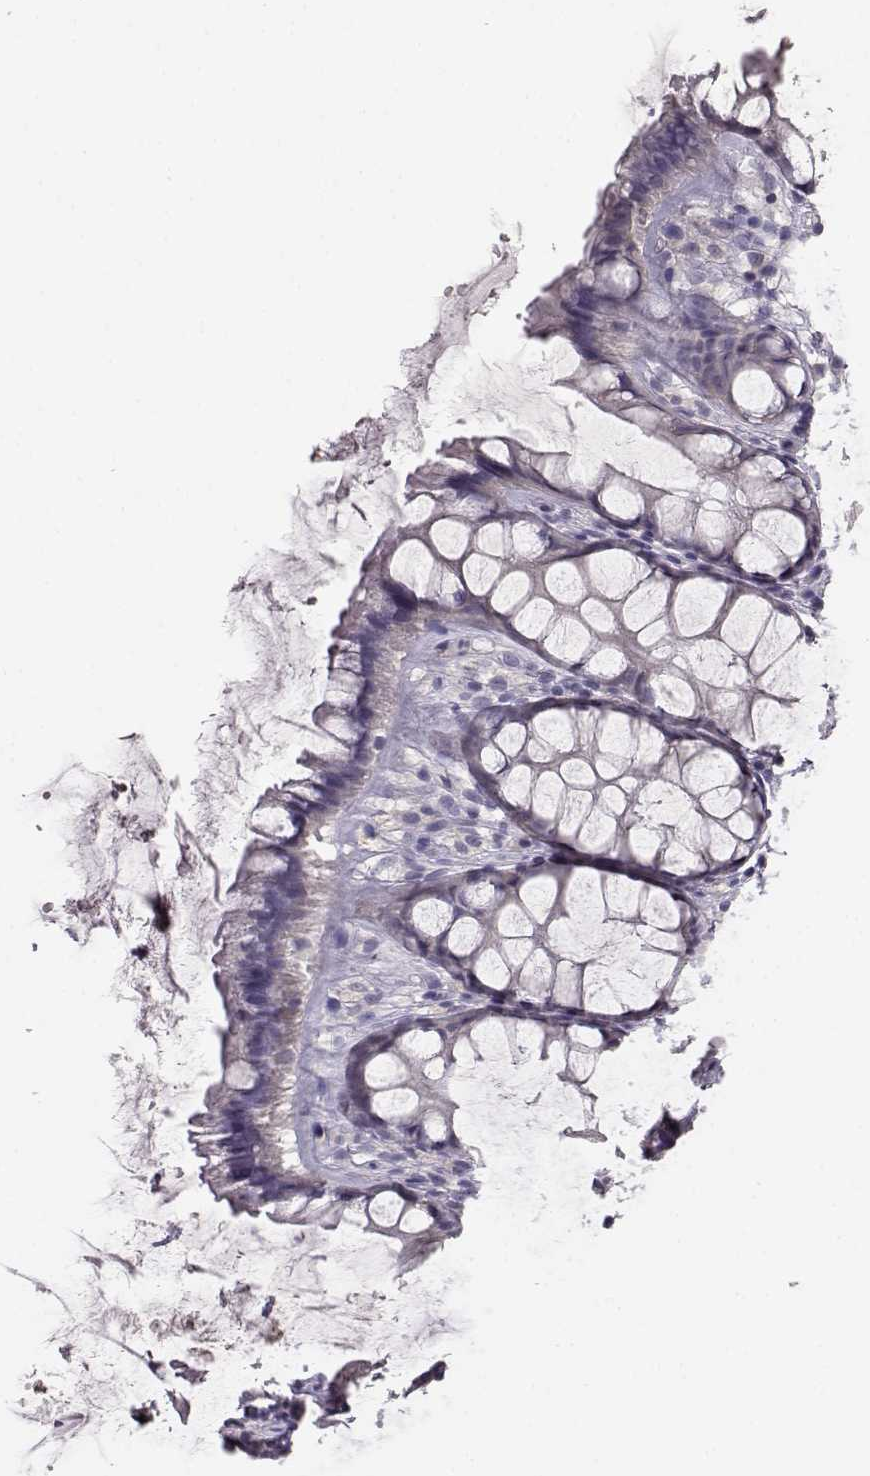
{"staining": {"intensity": "negative", "quantity": "none", "location": "none"}, "tissue": "rectum", "cell_type": "Glandular cells", "image_type": "normal", "snomed": [{"axis": "morphology", "description": "Normal tissue, NOS"}, {"axis": "topography", "description": "Rectum"}], "caption": "A high-resolution image shows immunohistochemistry staining of unremarkable rectum, which exhibits no significant expression in glandular cells.", "gene": "BFSP2", "patient": {"sex": "female", "age": 62}}